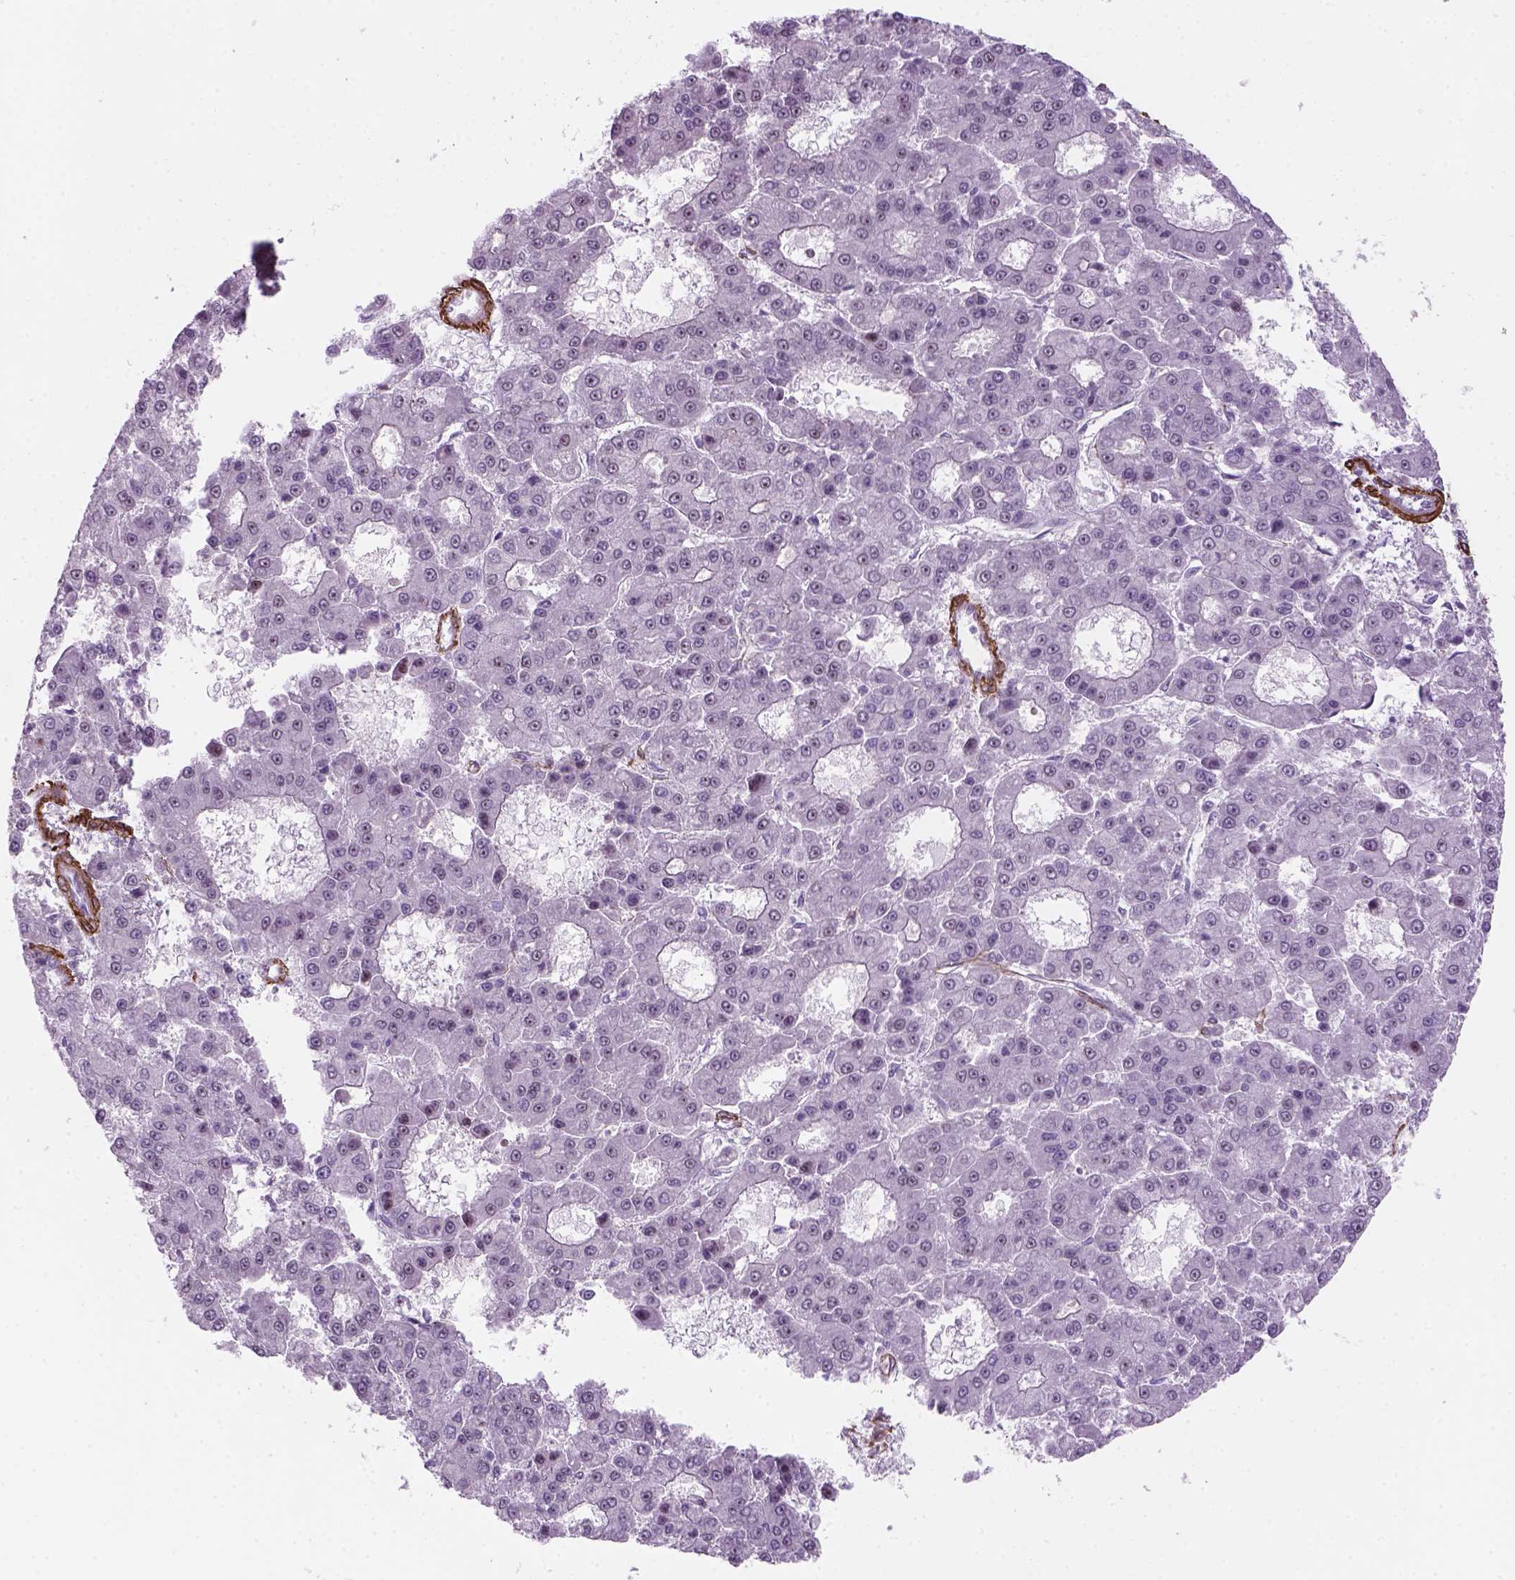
{"staining": {"intensity": "weak", "quantity": "25%-75%", "location": "nuclear"}, "tissue": "liver cancer", "cell_type": "Tumor cells", "image_type": "cancer", "snomed": [{"axis": "morphology", "description": "Carcinoma, Hepatocellular, NOS"}, {"axis": "topography", "description": "Liver"}], "caption": "The immunohistochemical stain labels weak nuclear staining in tumor cells of hepatocellular carcinoma (liver) tissue.", "gene": "RRS1", "patient": {"sex": "male", "age": 70}}